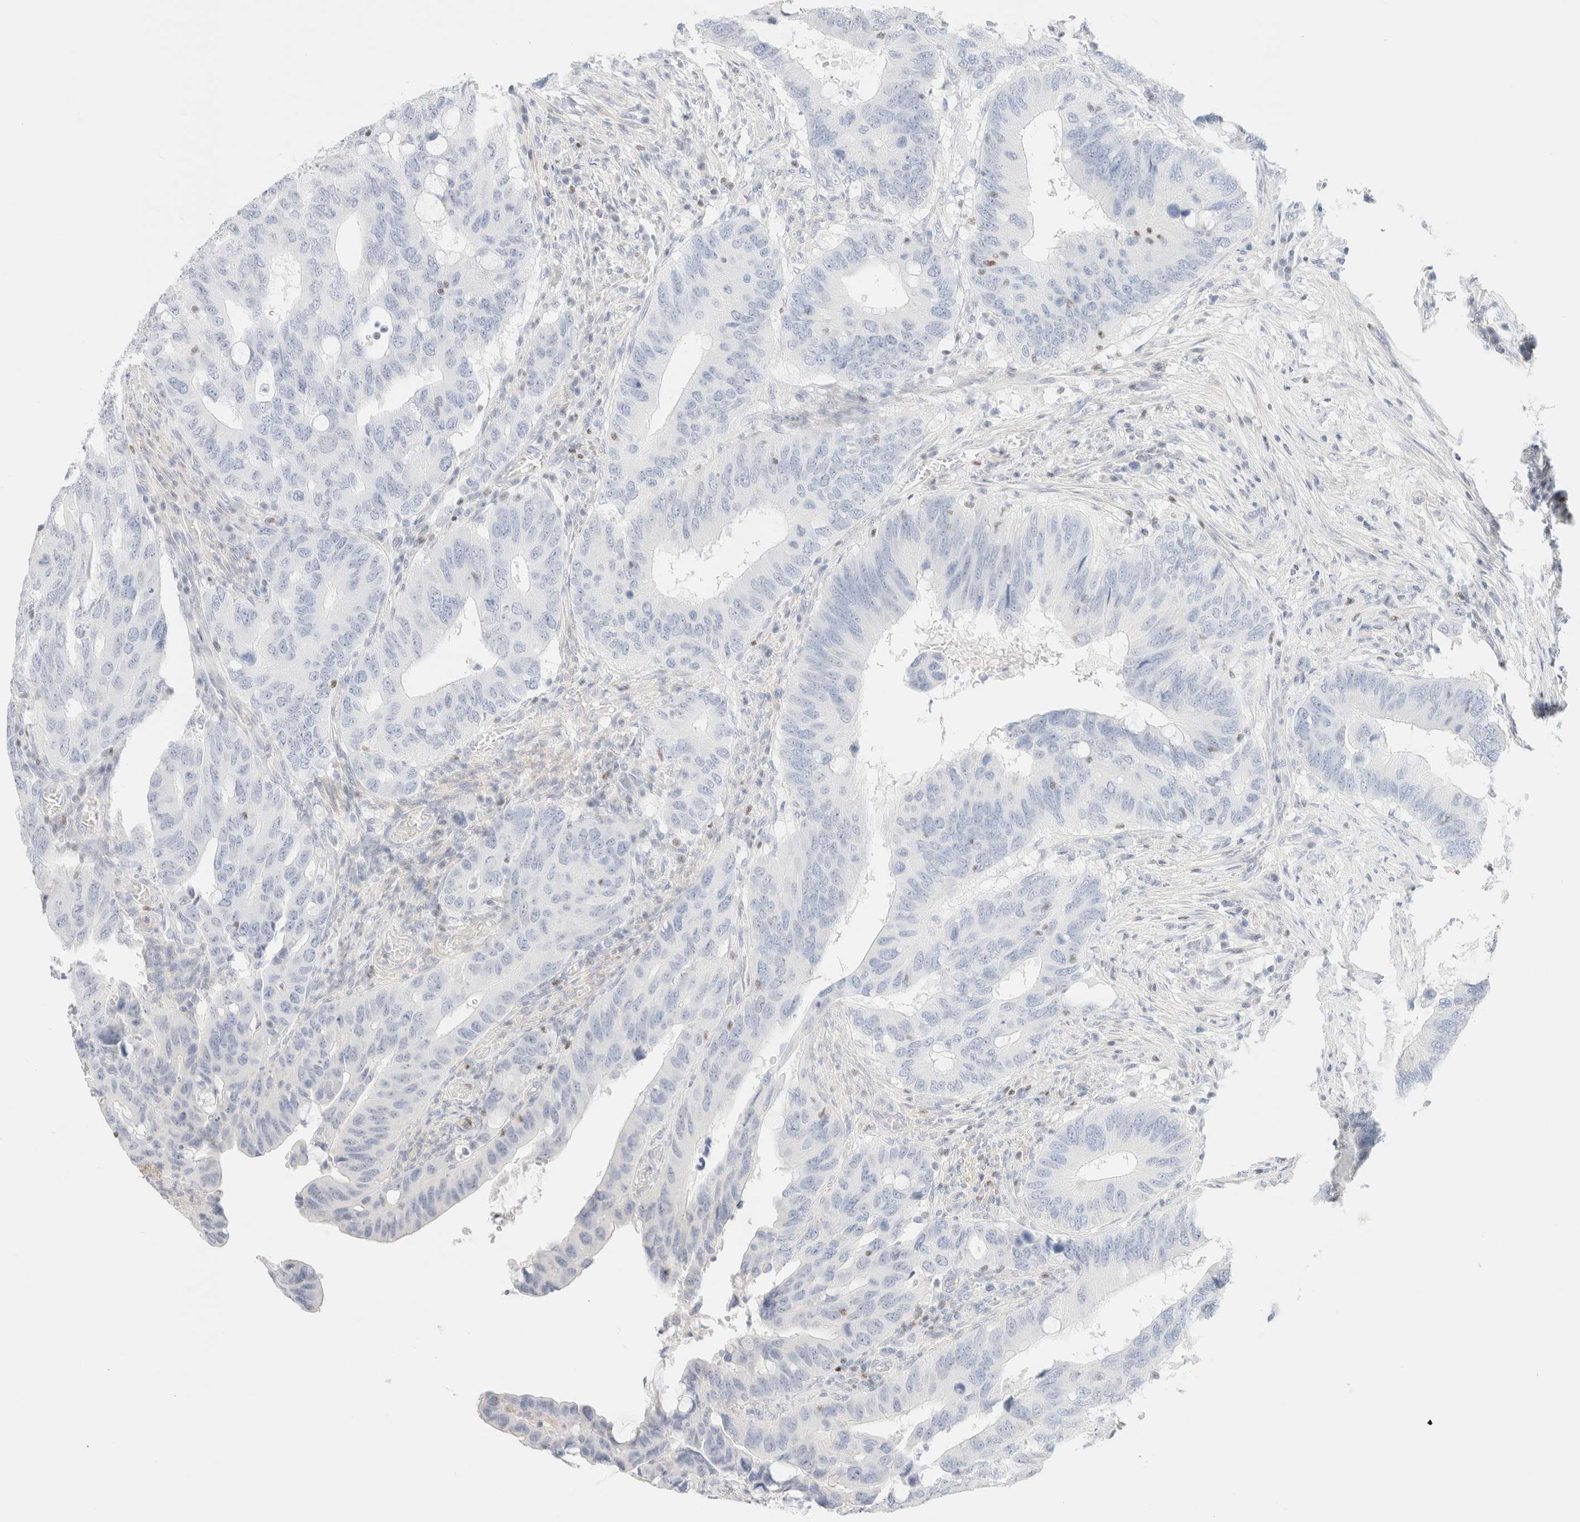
{"staining": {"intensity": "negative", "quantity": "none", "location": "none"}, "tissue": "colorectal cancer", "cell_type": "Tumor cells", "image_type": "cancer", "snomed": [{"axis": "morphology", "description": "Adenocarcinoma, NOS"}, {"axis": "topography", "description": "Colon"}], "caption": "Immunohistochemistry histopathology image of neoplastic tissue: adenocarcinoma (colorectal) stained with DAB (3,3'-diaminobenzidine) reveals no significant protein positivity in tumor cells.", "gene": "IKZF3", "patient": {"sex": "male", "age": 71}}